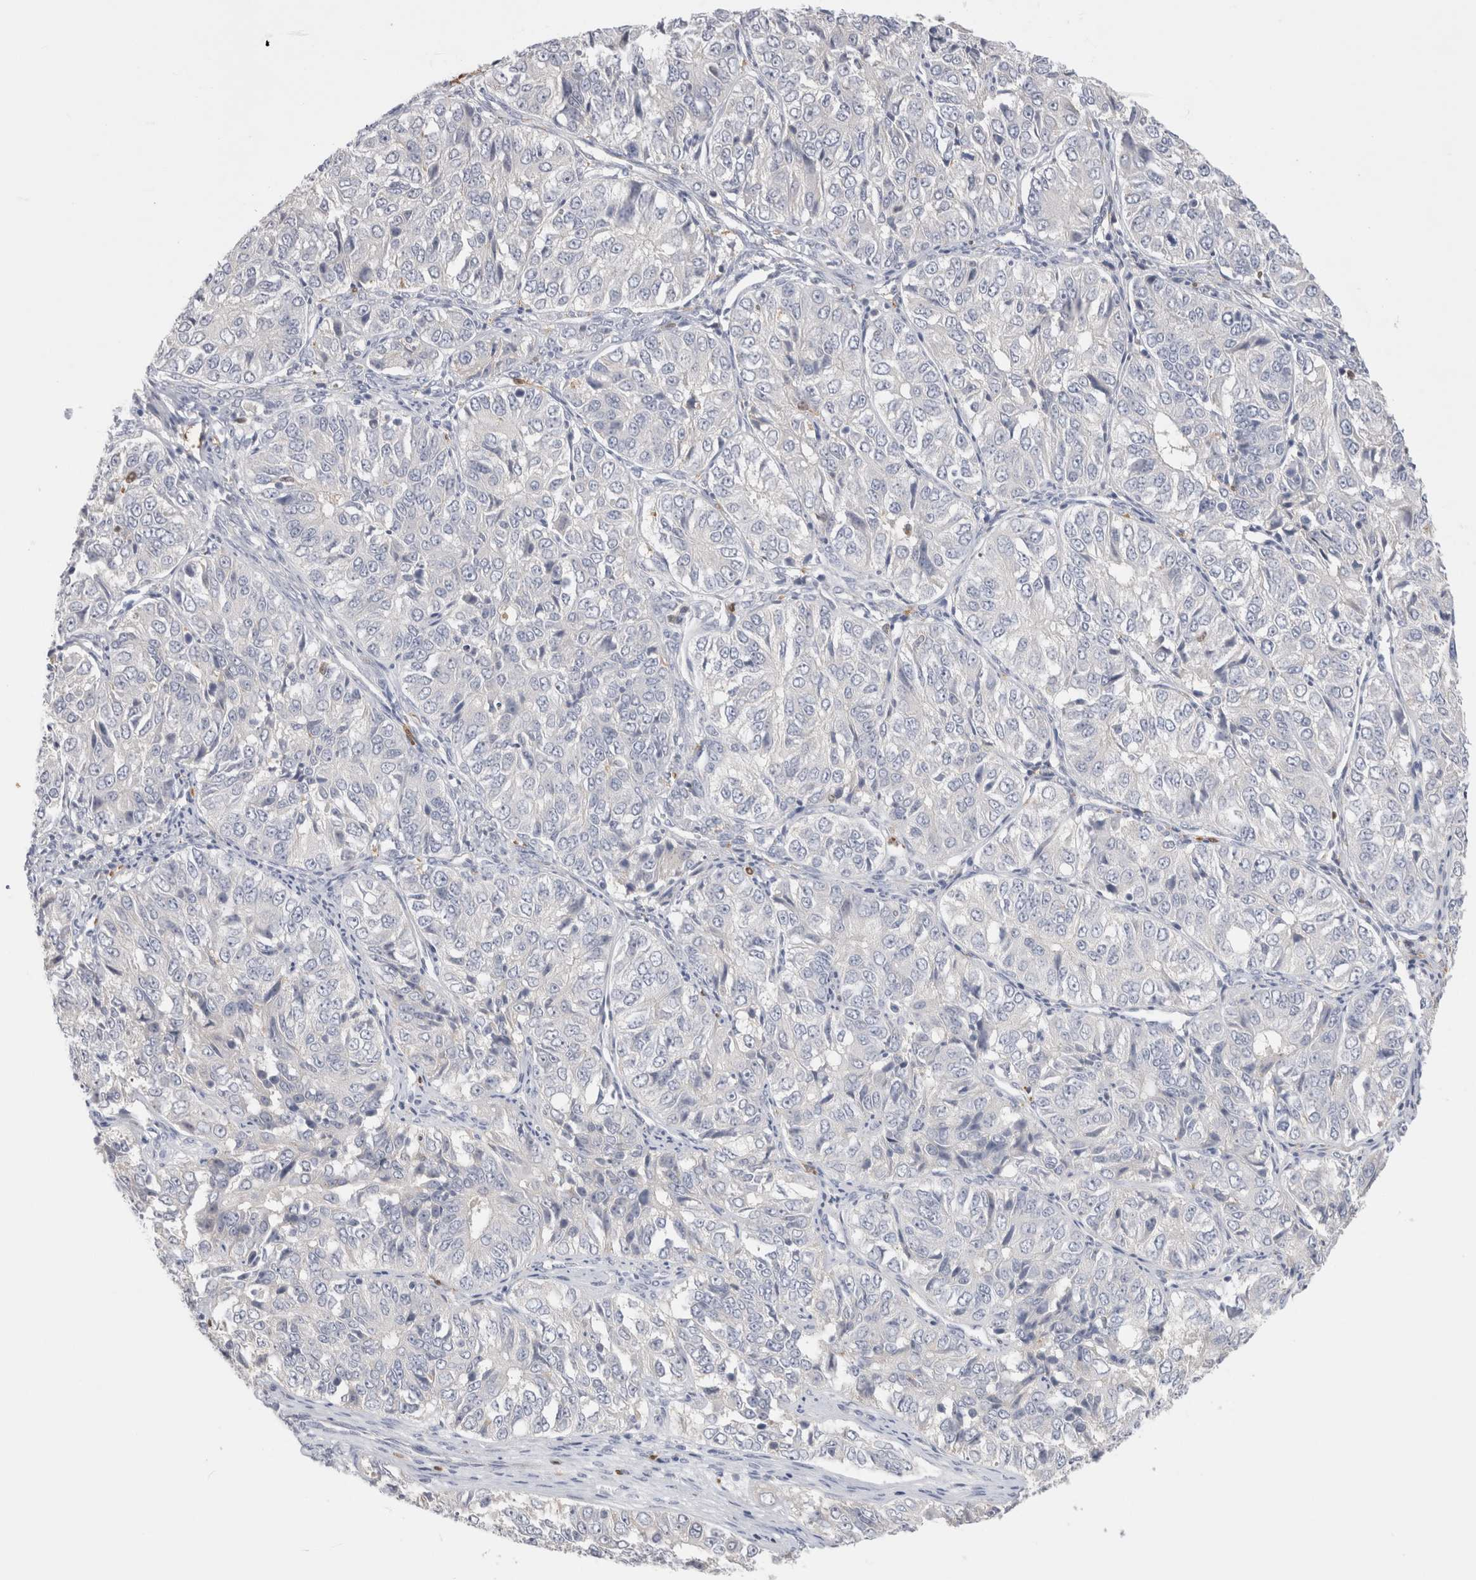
{"staining": {"intensity": "negative", "quantity": "none", "location": "none"}, "tissue": "ovarian cancer", "cell_type": "Tumor cells", "image_type": "cancer", "snomed": [{"axis": "morphology", "description": "Carcinoma, endometroid"}, {"axis": "topography", "description": "Ovary"}], "caption": "This is a image of IHC staining of ovarian cancer, which shows no staining in tumor cells.", "gene": "HPGDS", "patient": {"sex": "female", "age": 51}}